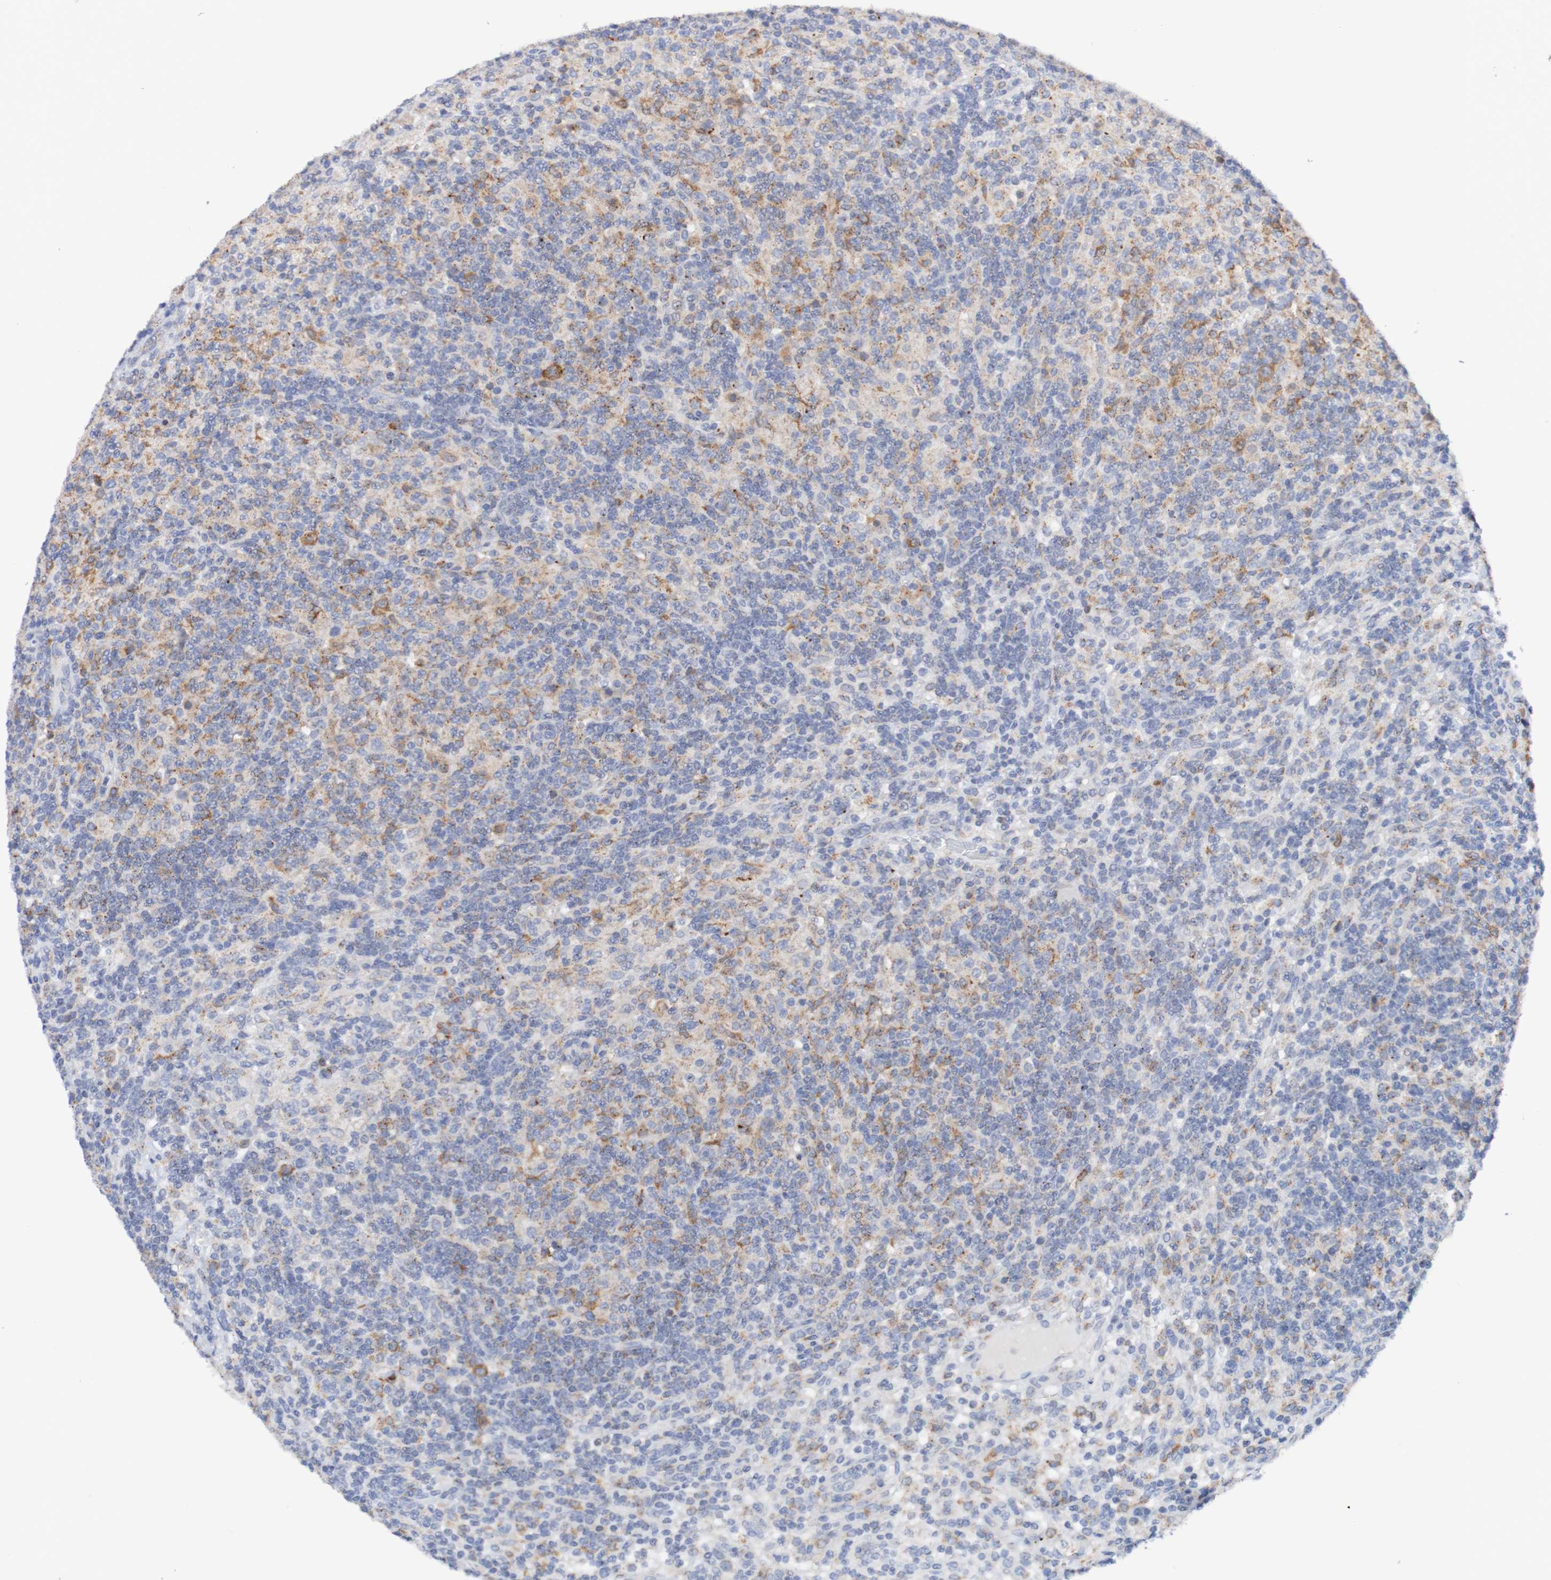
{"staining": {"intensity": "weak", "quantity": "25%-75%", "location": "cytoplasmic/membranous"}, "tissue": "lymphoma", "cell_type": "Tumor cells", "image_type": "cancer", "snomed": [{"axis": "morphology", "description": "Hodgkin's disease, NOS"}, {"axis": "topography", "description": "Lymph node"}], "caption": "Protein staining of Hodgkin's disease tissue reveals weak cytoplasmic/membranous expression in approximately 25%-75% of tumor cells. The protein is shown in brown color, while the nuclei are stained blue.", "gene": "SEZ6", "patient": {"sex": "male", "age": 70}}